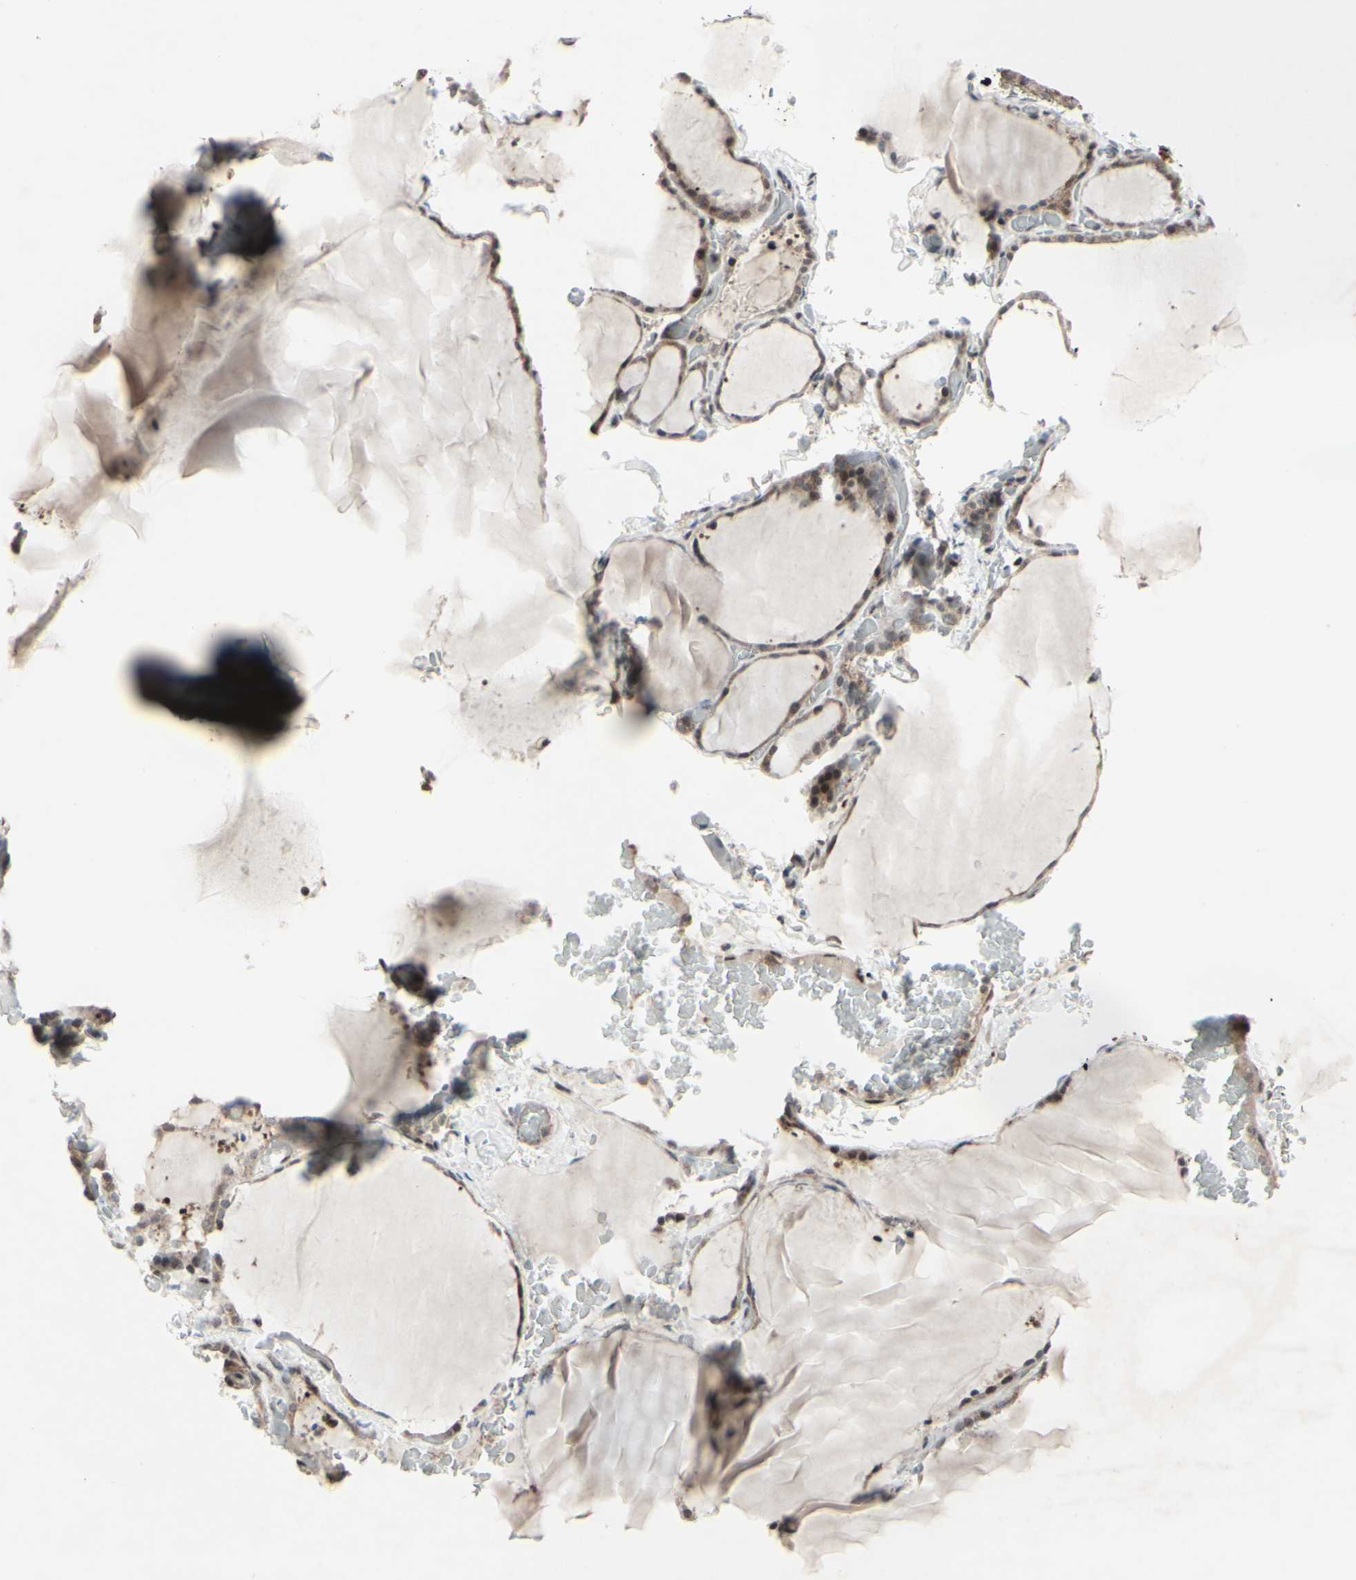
{"staining": {"intensity": "weak", "quantity": ">75%", "location": "cytoplasmic/membranous"}, "tissue": "thyroid gland", "cell_type": "Glandular cells", "image_type": "normal", "snomed": [{"axis": "morphology", "description": "Normal tissue, NOS"}, {"axis": "topography", "description": "Thyroid gland"}], "caption": "Thyroid gland stained with immunohistochemistry exhibits weak cytoplasmic/membranous expression in approximately >75% of glandular cells. Immunohistochemistry stains the protein of interest in brown and the nuclei are stained blue.", "gene": "CD33", "patient": {"sex": "female", "age": 22}}